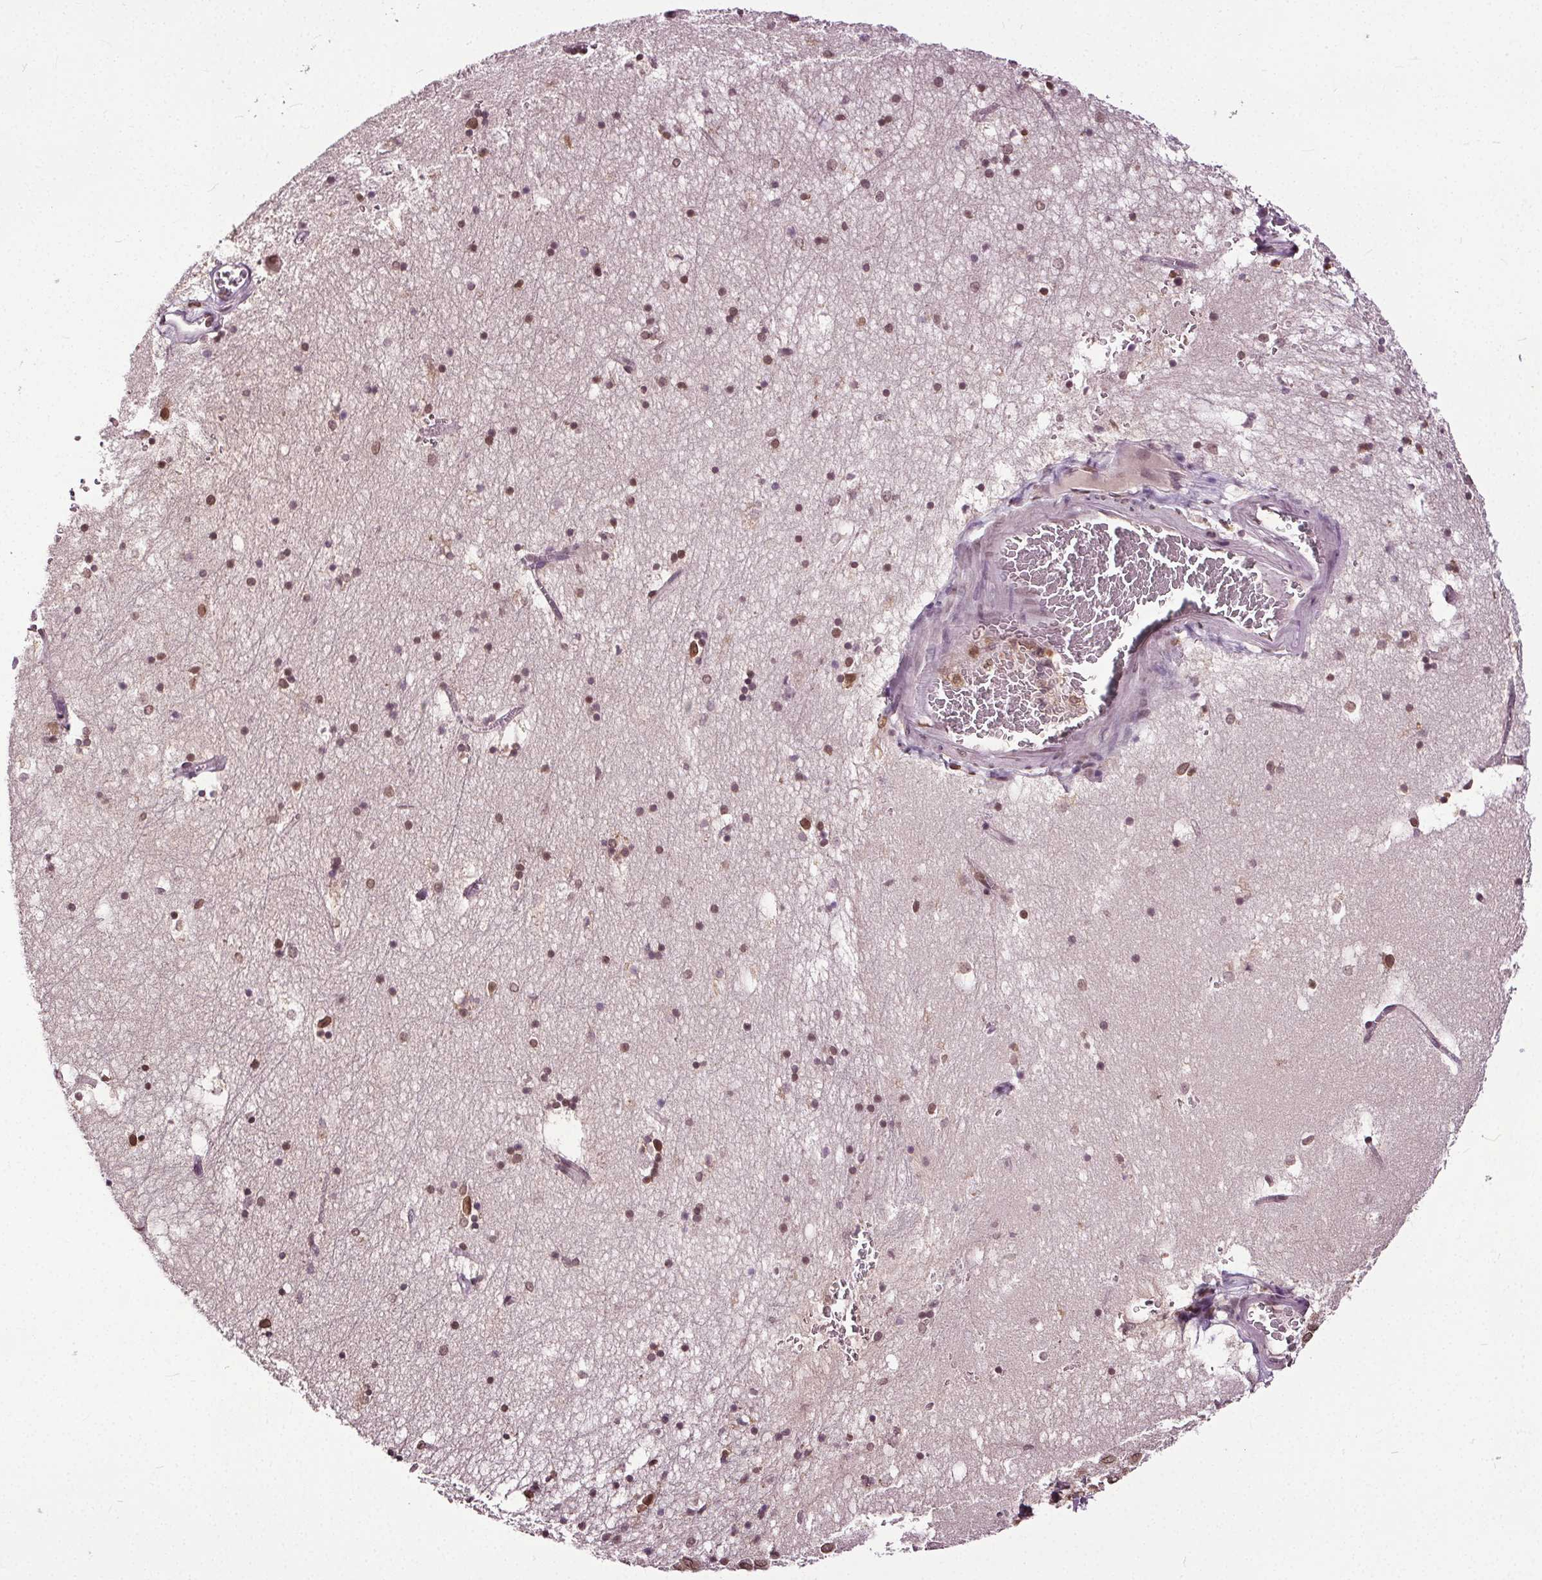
{"staining": {"intensity": "moderate", "quantity": ">75%", "location": "nuclear"}, "tissue": "hippocampus", "cell_type": "Glial cells", "image_type": "normal", "snomed": [{"axis": "morphology", "description": "Normal tissue, NOS"}, {"axis": "topography", "description": "Hippocampus"}], "caption": "High-power microscopy captured an immunohistochemistry micrograph of normal hippocampus, revealing moderate nuclear expression in about >75% of glial cells.", "gene": "TTC39C", "patient": {"sex": "male", "age": 58}}